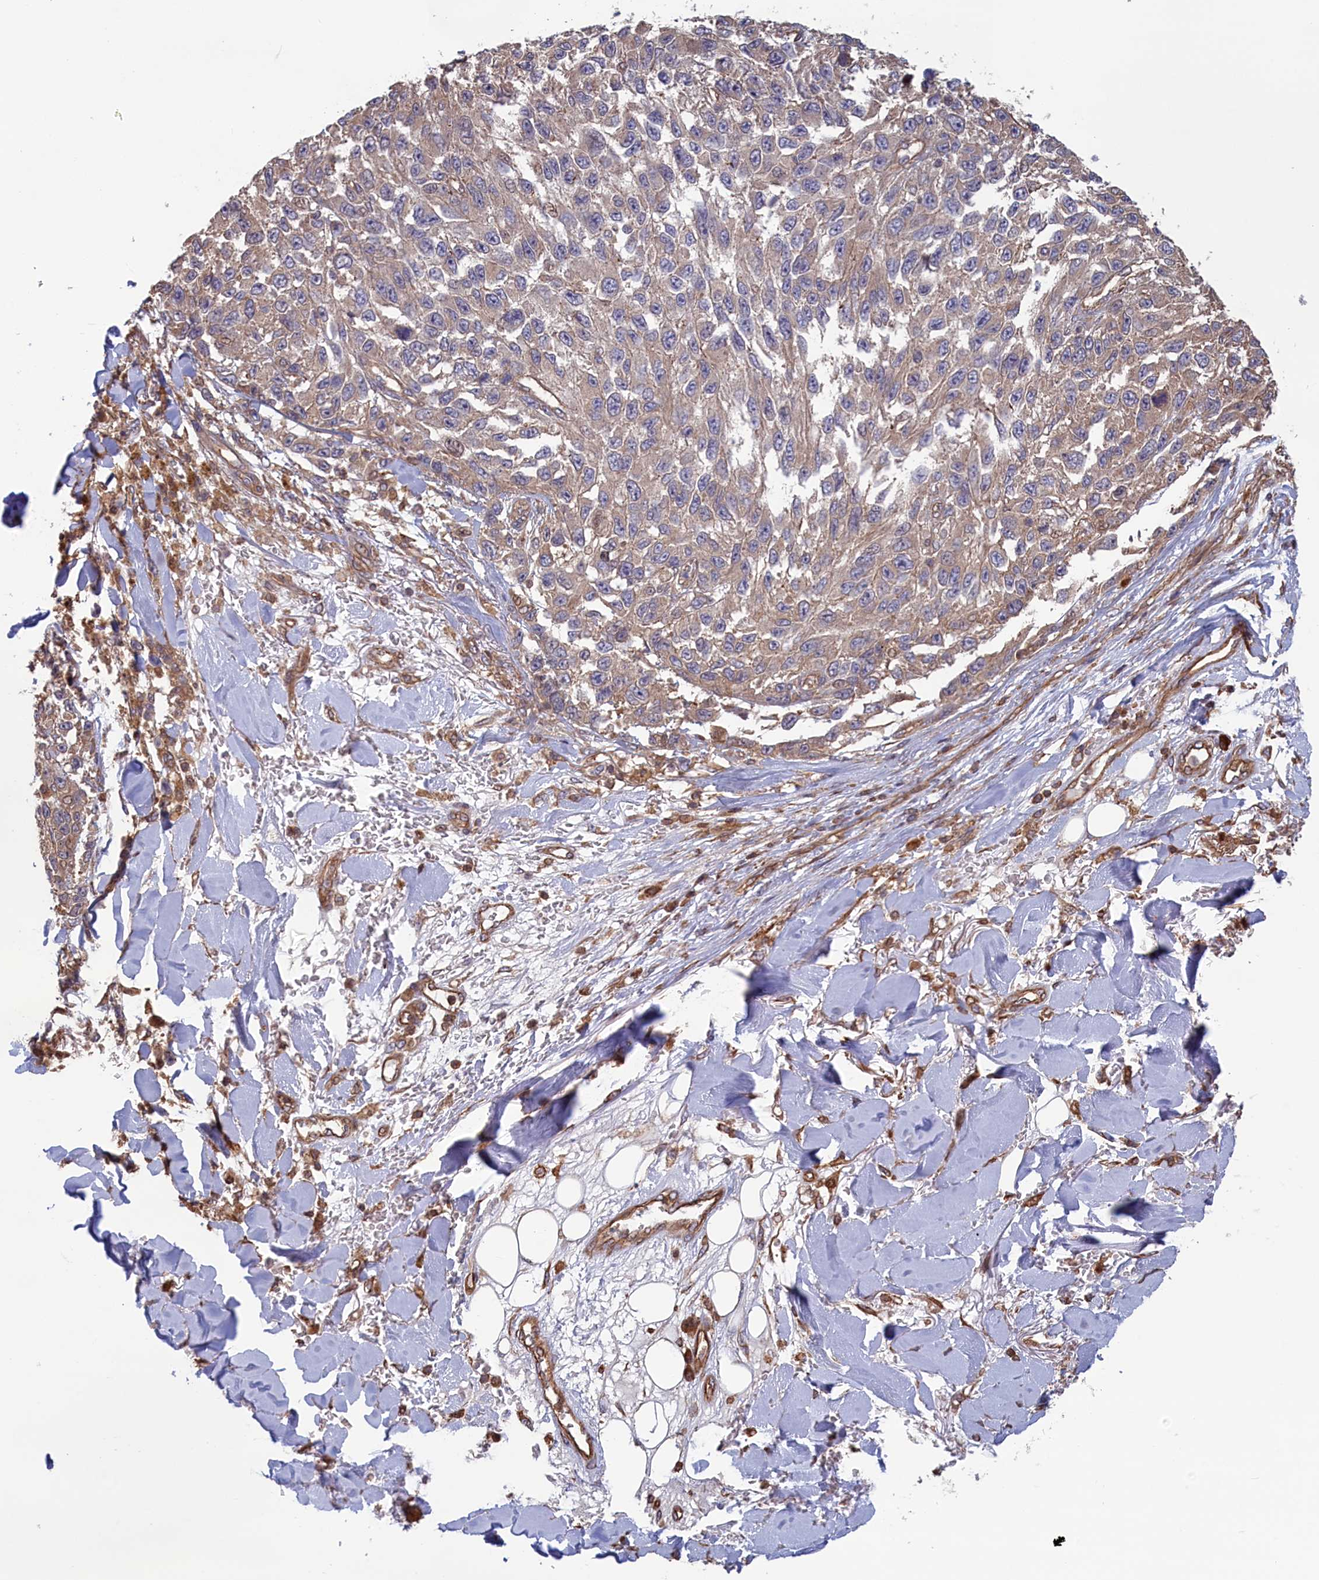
{"staining": {"intensity": "weak", "quantity": "25%-75%", "location": "cytoplasmic/membranous"}, "tissue": "melanoma", "cell_type": "Tumor cells", "image_type": "cancer", "snomed": [{"axis": "morphology", "description": "Normal tissue, NOS"}, {"axis": "morphology", "description": "Malignant melanoma, NOS"}, {"axis": "topography", "description": "Skin"}], "caption": "The immunohistochemical stain highlights weak cytoplasmic/membranous staining in tumor cells of malignant melanoma tissue. (DAB (3,3'-diaminobenzidine) IHC, brown staining for protein, blue staining for nuclei).", "gene": "RILPL1", "patient": {"sex": "female", "age": 96}}